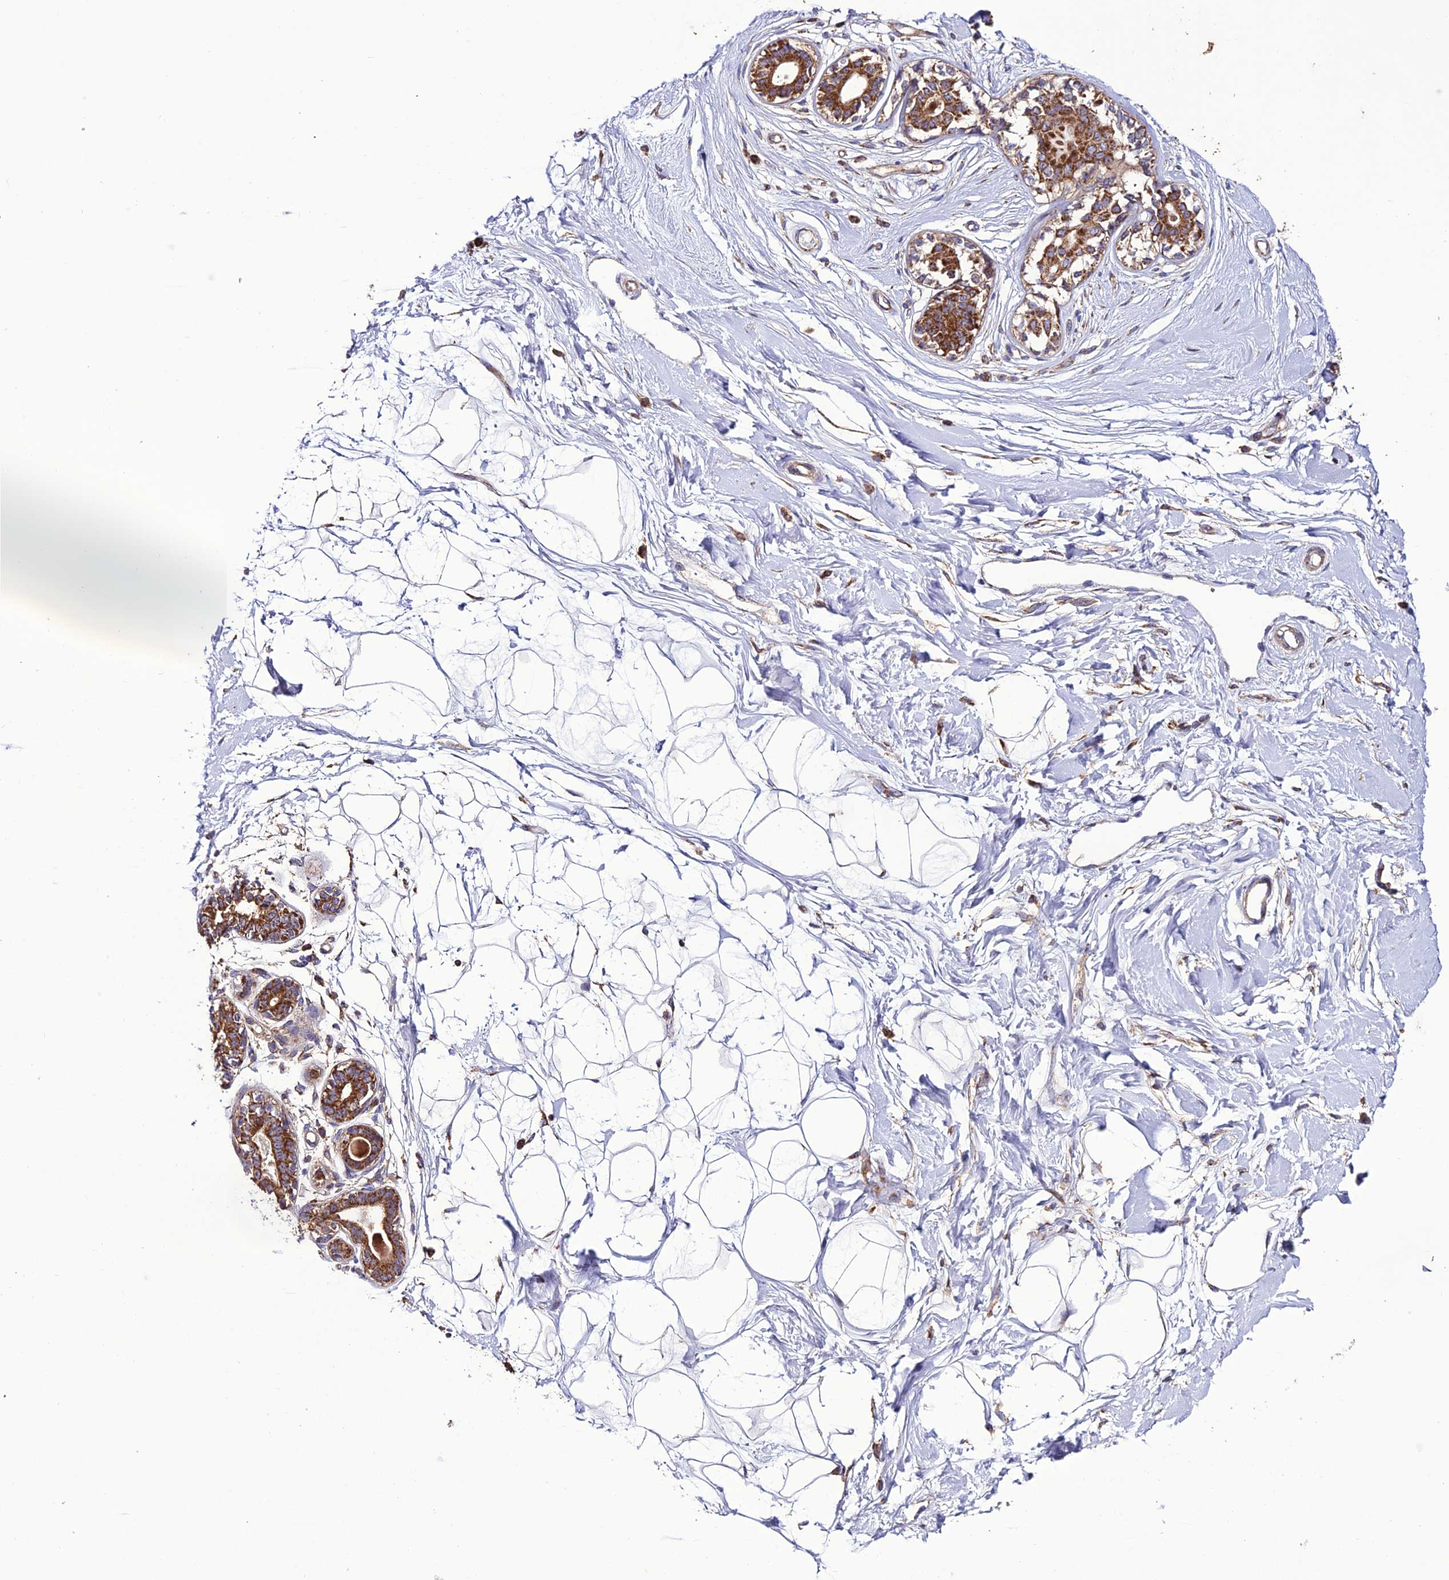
{"staining": {"intensity": "negative", "quantity": "none", "location": "none"}, "tissue": "breast", "cell_type": "Adipocytes", "image_type": "normal", "snomed": [{"axis": "morphology", "description": "Normal tissue, NOS"}, {"axis": "topography", "description": "Breast"}], "caption": "An image of breast stained for a protein exhibits no brown staining in adipocytes. (Stains: DAB immunohistochemistry (IHC) with hematoxylin counter stain, Microscopy: brightfield microscopy at high magnification).", "gene": "MRPS9", "patient": {"sex": "female", "age": 45}}